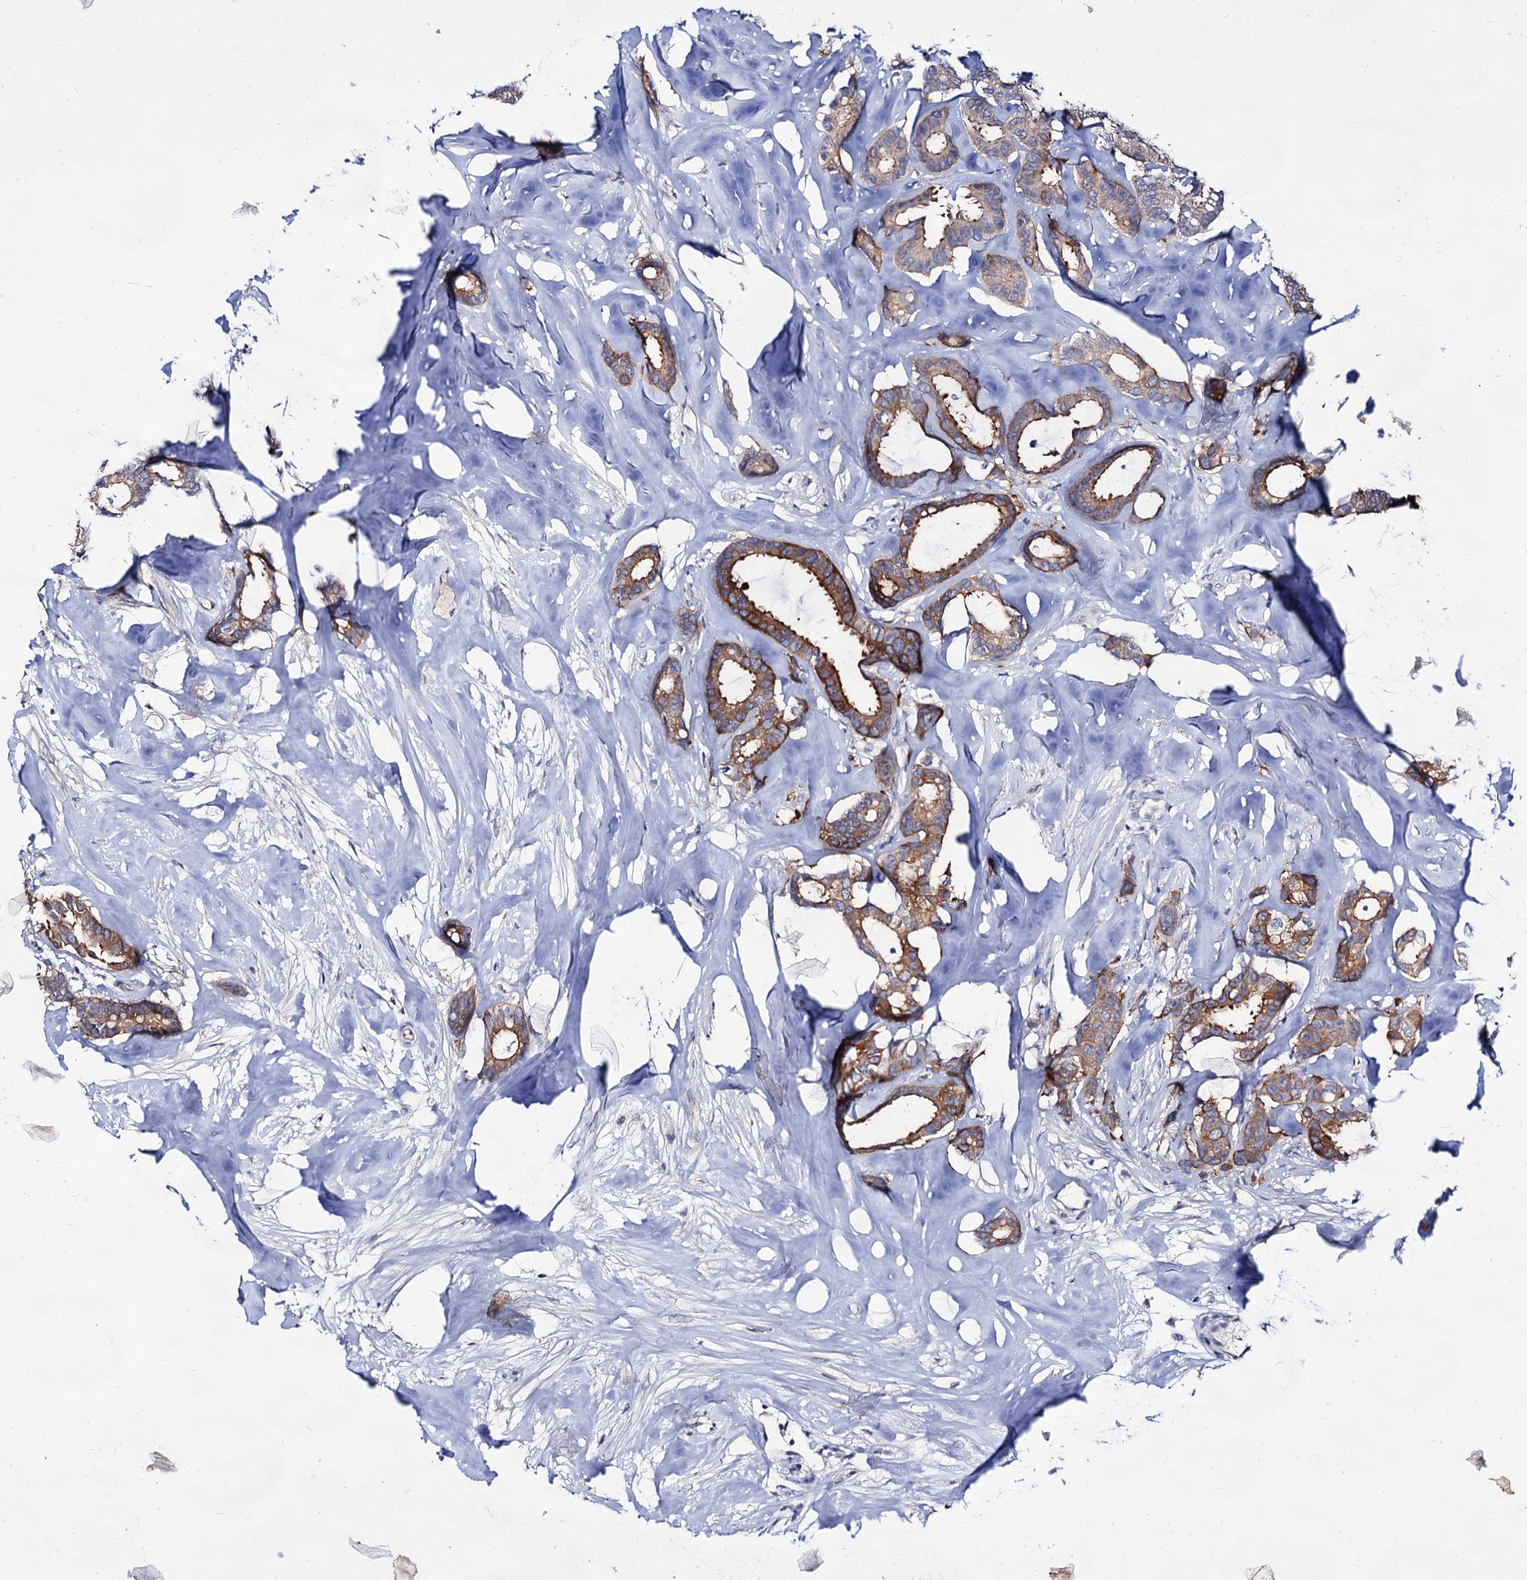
{"staining": {"intensity": "moderate", "quantity": ">75%", "location": "cytoplasmic/membranous"}, "tissue": "breast cancer", "cell_type": "Tumor cells", "image_type": "cancer", "snomed": [{"axis": "morphology", "description": "Duct carcinoma"}, {"axis": "topography", "description": "Breast"}], "caption": "Human breast cancer (infiltrating ductal carcinoma) stained for a protein (brown) shows moderate cytoplasmic/membranous positive positivity in approximately >75% of tumor cells.", "gene": "ARFIP2", "patient": {"sex": "female", "age": 87}}